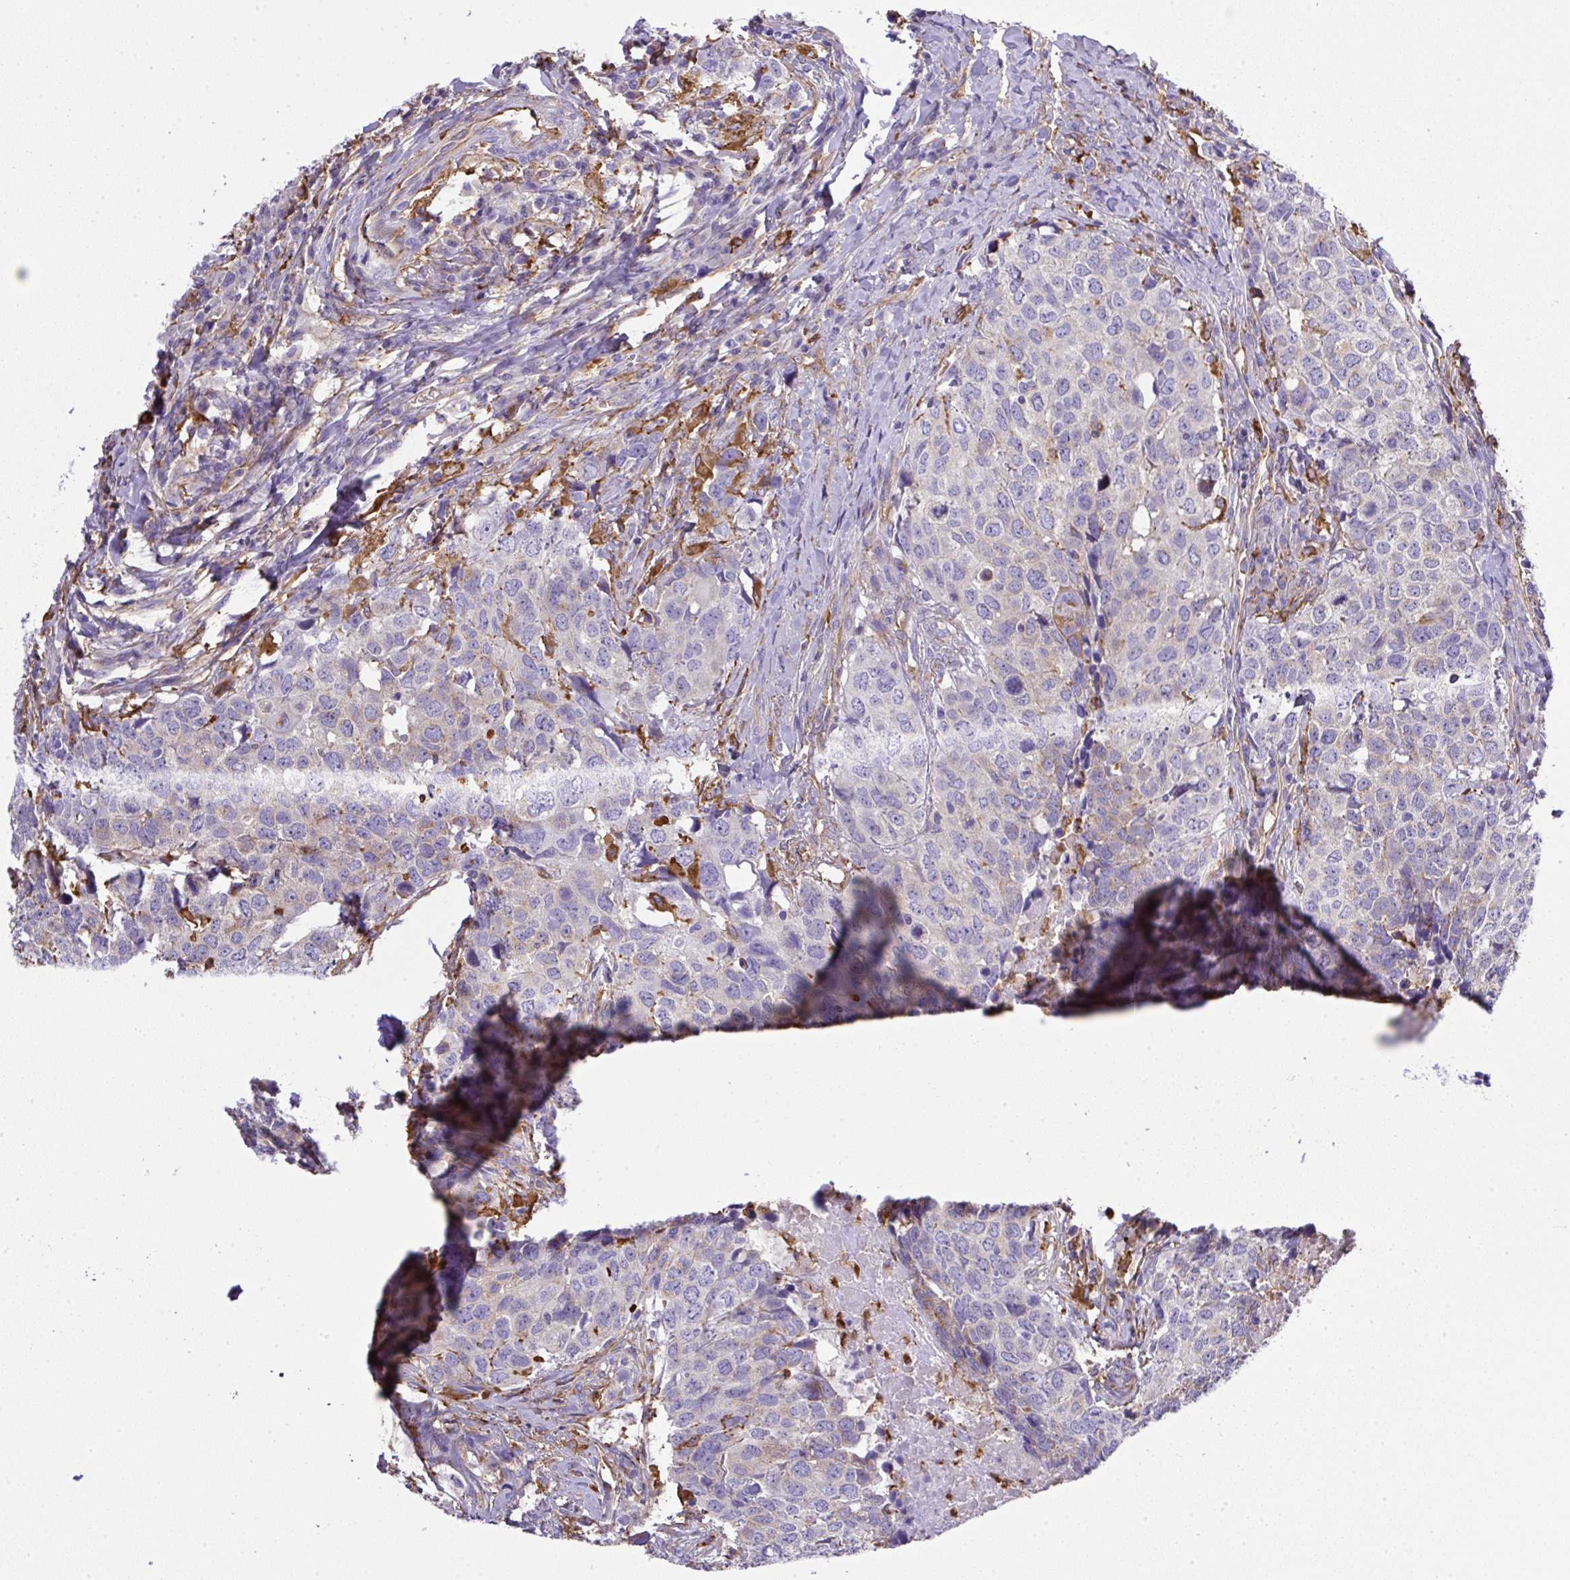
{"staining": {"intensity": "negative", "quantity": "none", "location": "none"}, "tissue": "head and neck cancer", "cell_type": "Tumor cells", "image_type": "cancer", "snomed": [{"axis": "morphology", "description": "Normal tissue, NOS"}, {"axis": "morphology", "description": "Squamous cell carcinoma, NOS"}, {"axis": "topography", "description": "Skeletal muscle"}, {"axis": "topography", "description": "Vascular tissue"}, {"axis": "topography", "description": "Peripheral nerve tissue"}, {"axis": "topography", "description": "Head-Neck"}], "caption": "Immunohistochemistry of head and neck cancer (squamous cell carcinoma) shows no positivity in tumor cells. (DAB (3,3'-diaminobenzidine) immunohistochemistry visualized using brightfield microscopy, high magnification).", "gene": "MAGEB5", "patient": {"sex": "male", "age": 66}}